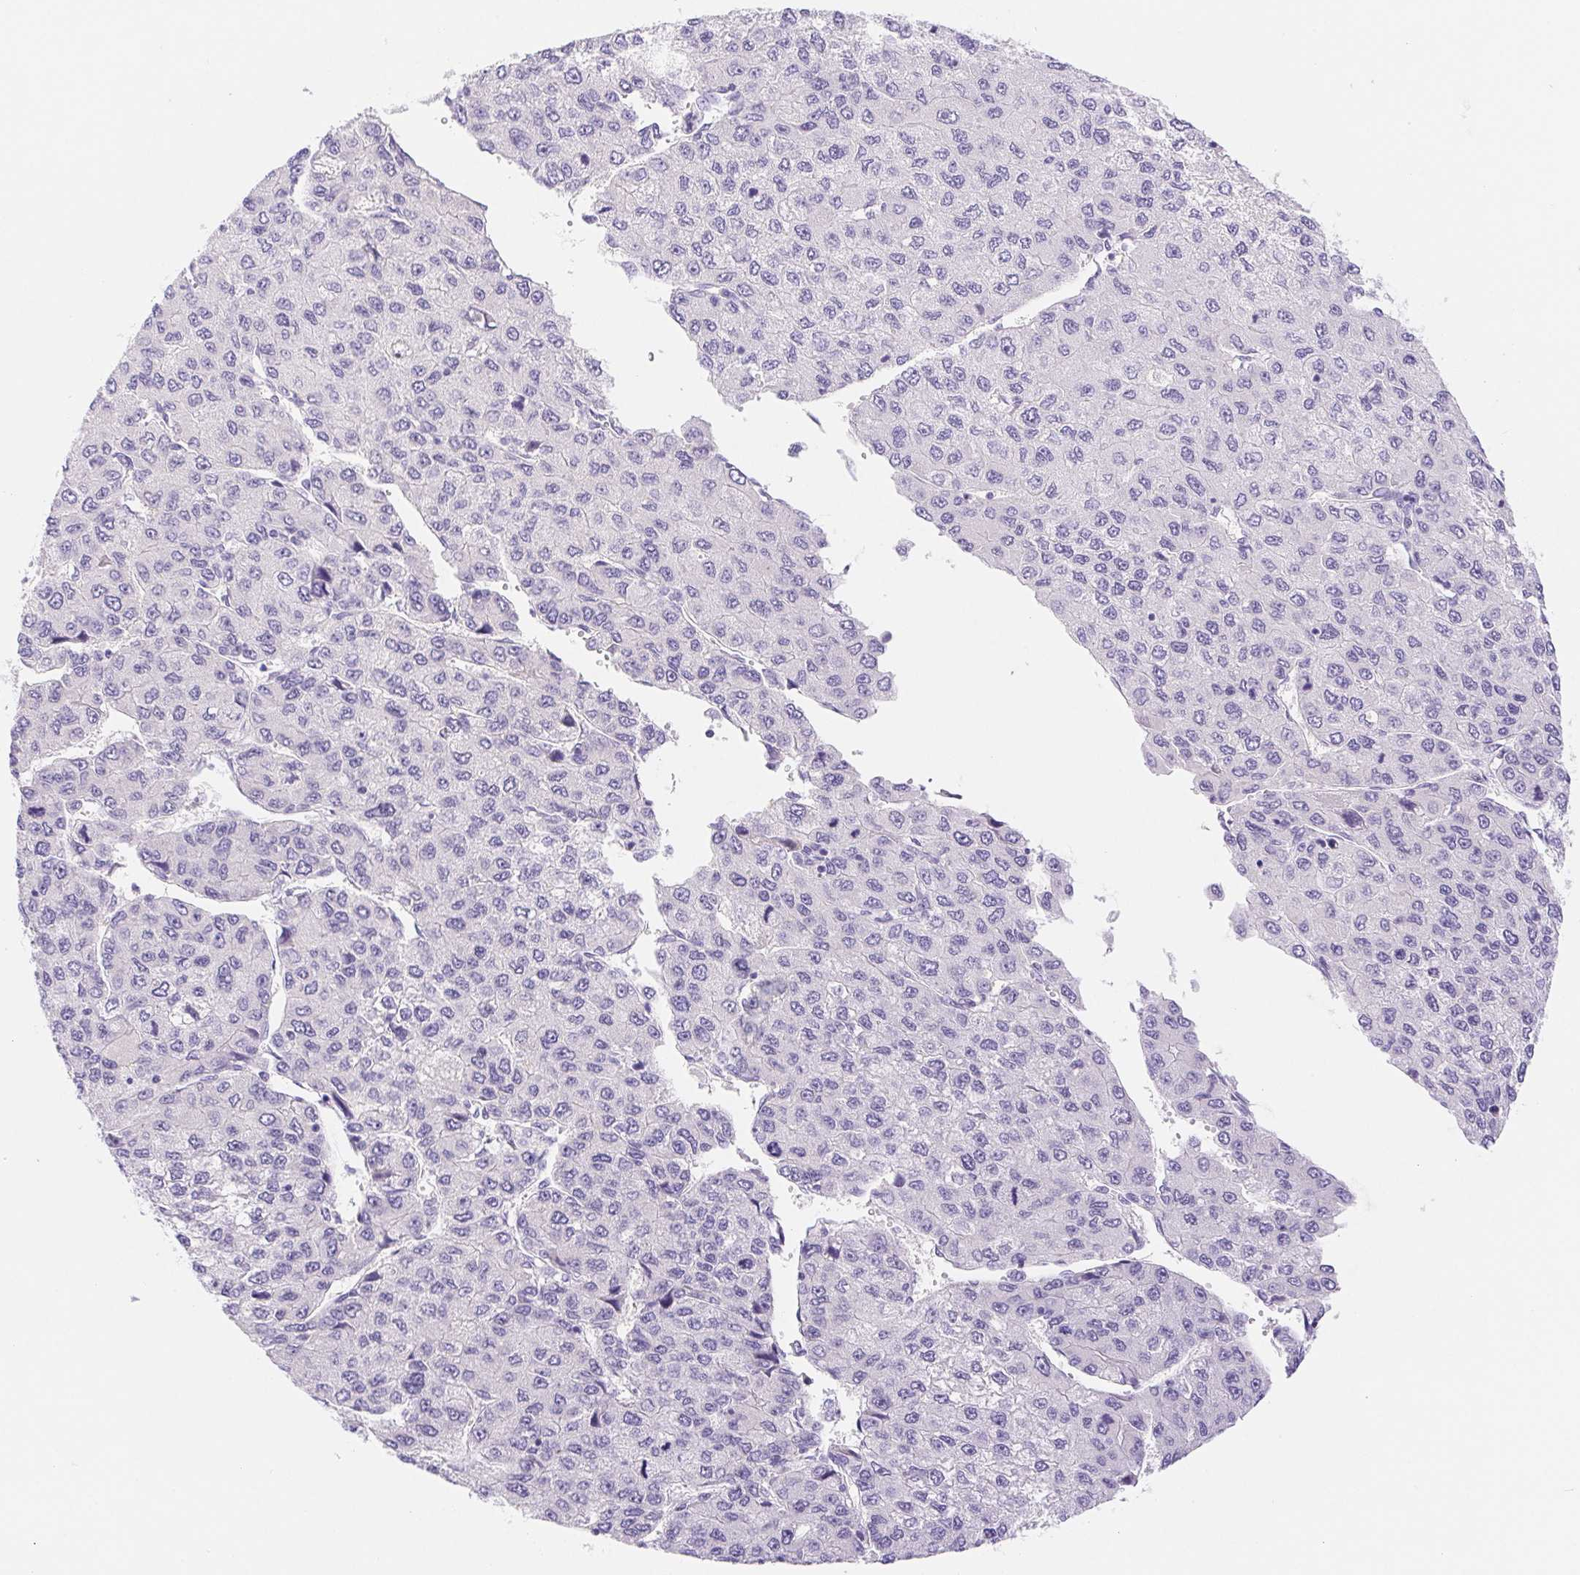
{"staining": {"intensity": "negative", "quantity": "none", "location": "none"}, "tissue": "liver cancer", "cell_type": "Tumor cells", "image_type": "cancer", "snomed": [{"axis": "morphology", "description": "Carcinoma, Hepatocellular, NOS"}, {"axis": "topography", "description": "Liver"}], "caption": "A high-resolution histopathology image shows immunohistochemistry staining of liver cancer, which shows no significant positivity in tumor cells.", "gene": "DYNC2LI1", "patient": {"sex": "female", "age": 66}}